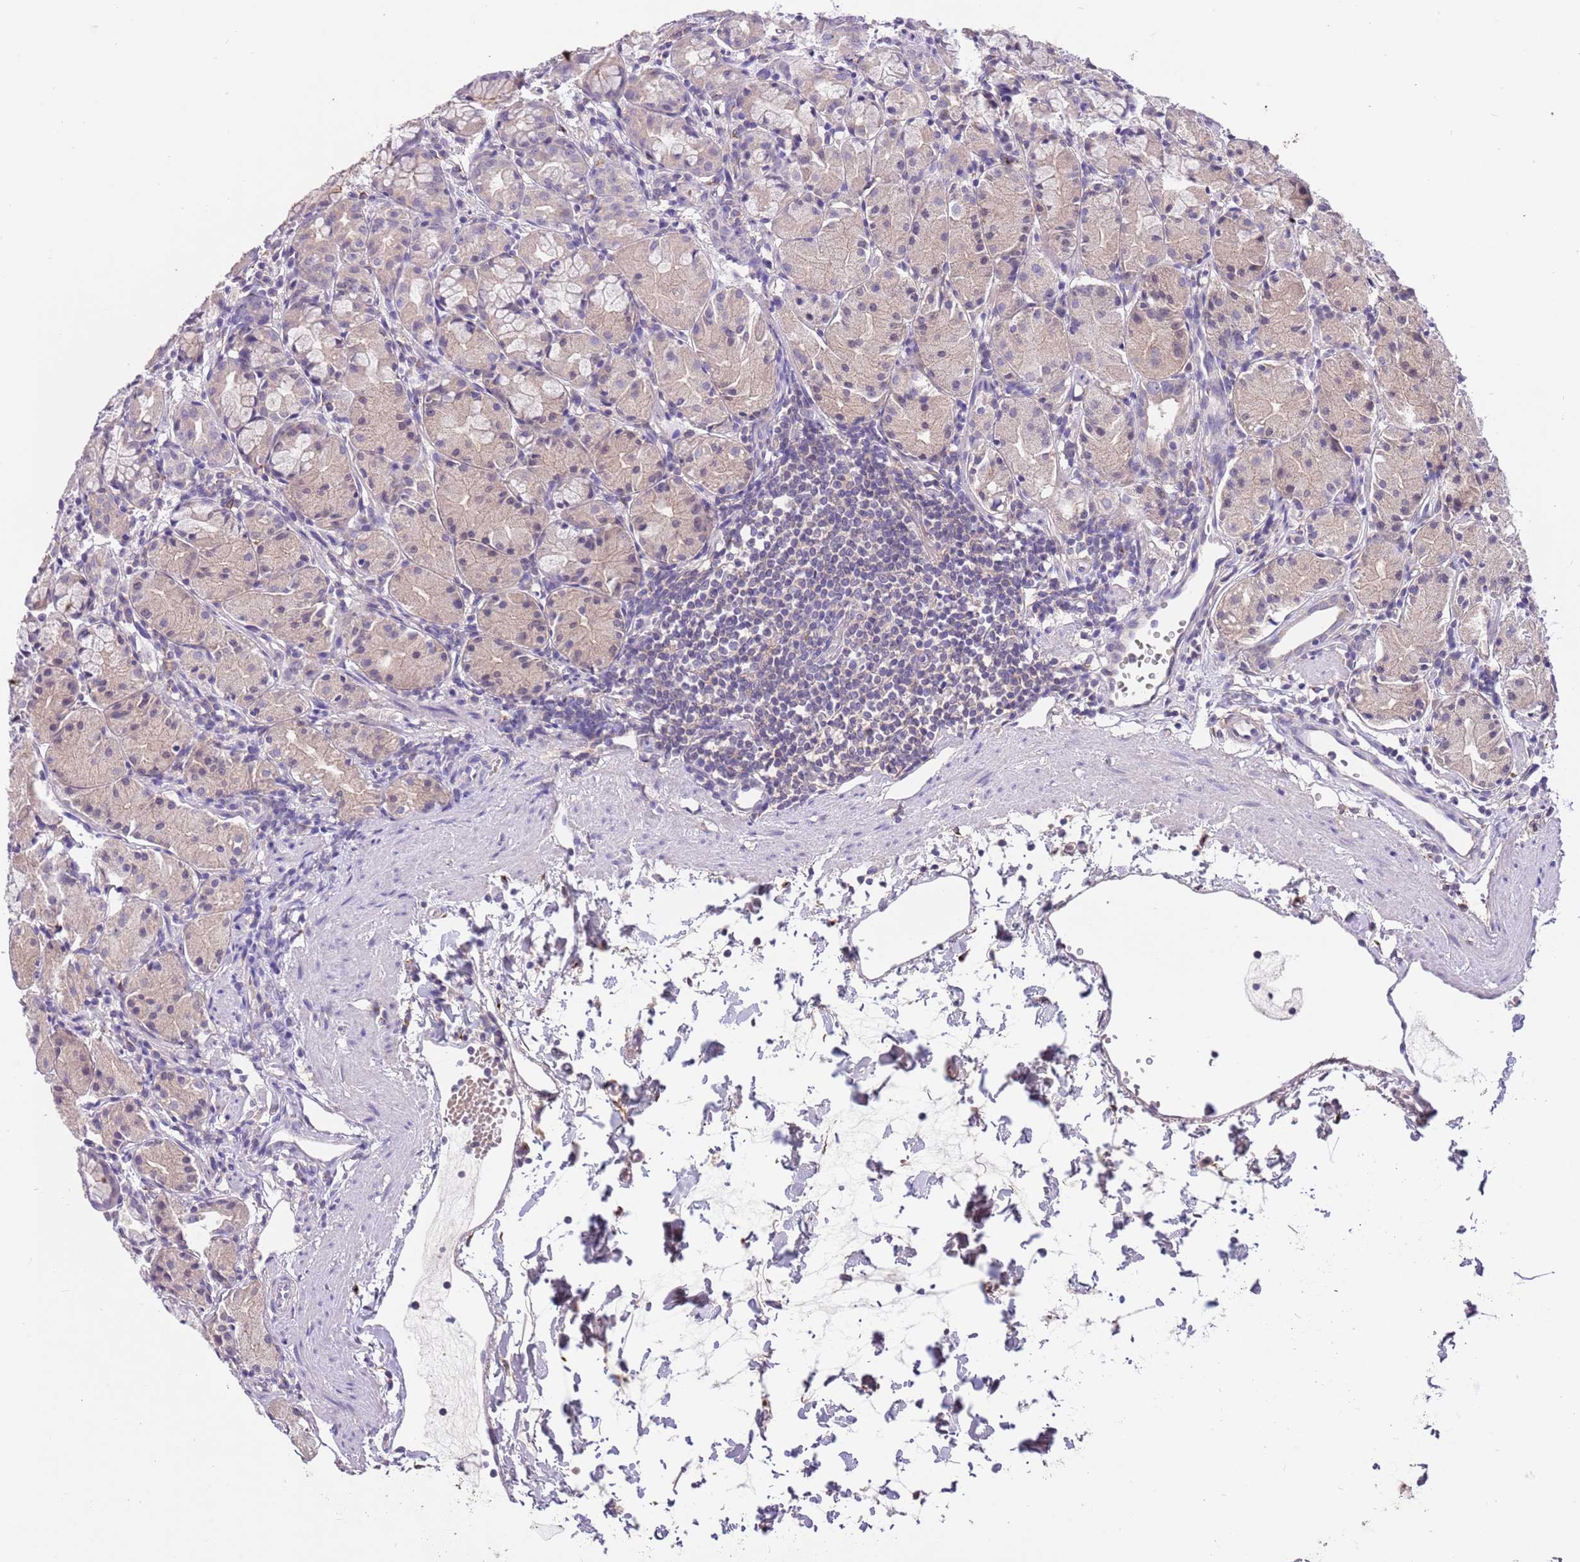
{"staining": {"intensity": "moderate", "quantity": "<25%", "location": "cytoplasmic/membranous"}, "tissue": "stomach", "cell_type": "Glandular cells", "image_type": "normal", "snomed": [{"axis": "morphology", "description": "Normal tissue, NOS"}, {"axis": "topography", "description": "Stomach, upper"}], "caption": "A high-resolution micrograph shows IHC staining of benign stomach, which demonstrates moderate cytoplasmic/membranous positivity in approximately <25% of glandular cells.", "gene": "CFAP73", "patient": {"sex": "male", "age": 47}}